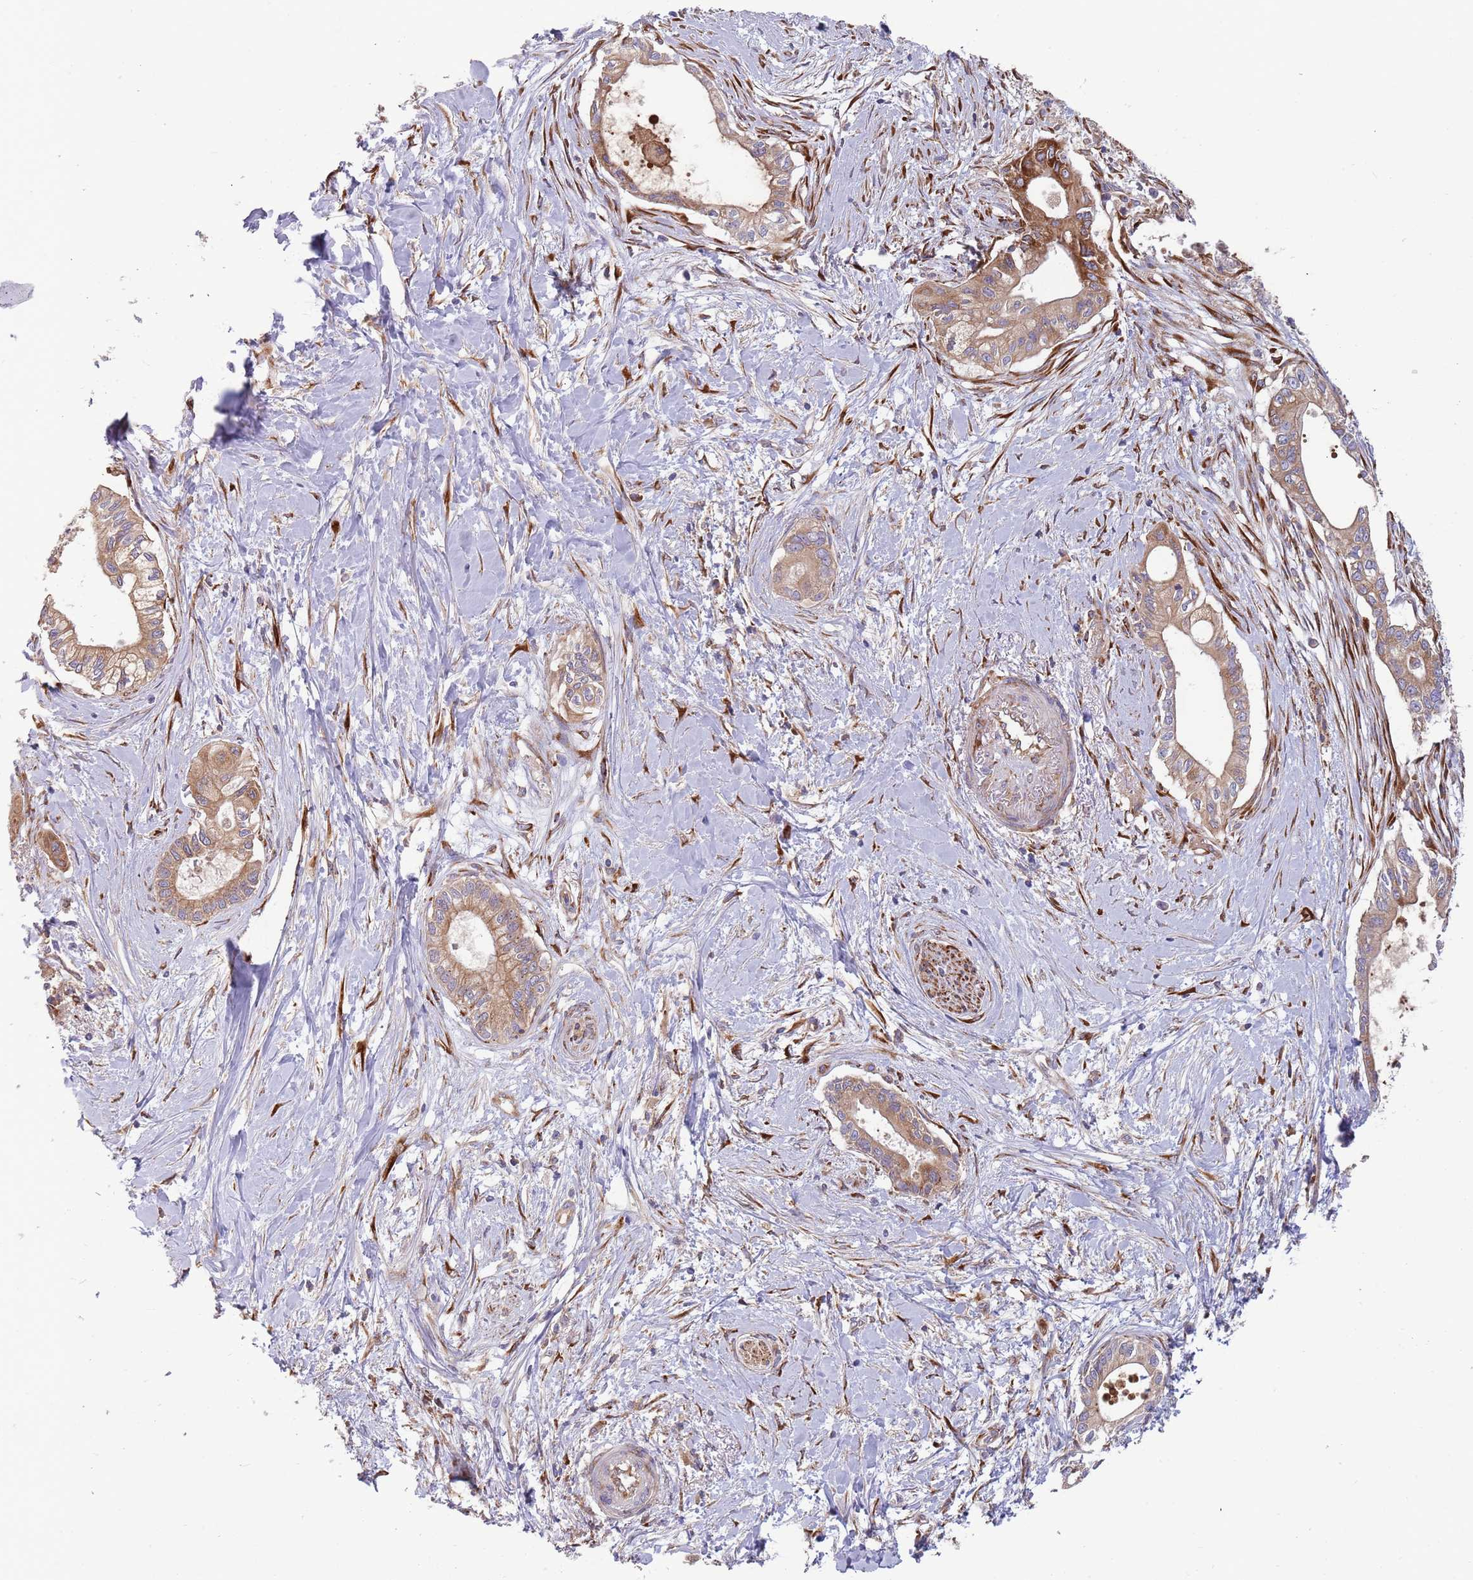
{"staining": {"intensity": "moderate", "quantity": ">75%", "location": "cytoplasmic/membranous"}, "tissue": "pancreatic cancer", "cell_type": "Tumor cells", "image_type": "cancer", "snomed": [{"axis": "morphology", "description": "Adenocarcinoma, NOS"}, {"axis": "topography", "description": "Pancreas"}], "caption": "Brown immunohistochemical staining in pancreatic cancer (adenocarcinoma) exhibits moderate cytoplasmic/membranous staining in about >75% of tumor cells. The protein of interest is stained brown, and the nuclei are stained in blue (DAB (3,3'-diaminobenzidine) IHC with brightfield microscopy, high magnification).", "gene": "ARMCX6", "patient": {"sex": "male", "age": 78}}